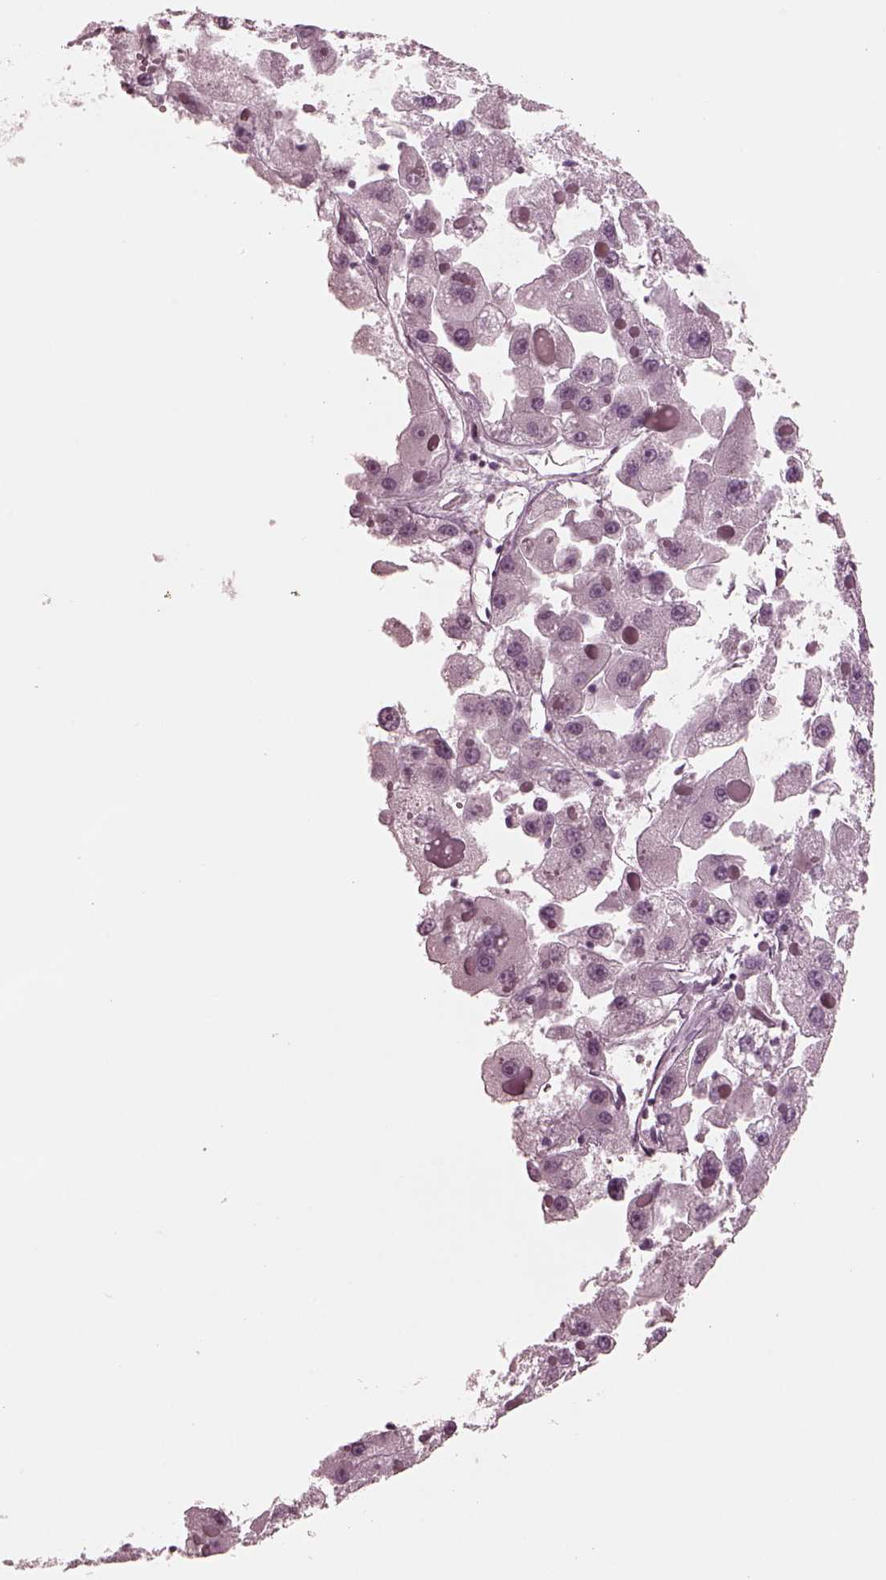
{"staining": {"intensity": "negative", "quantity": "none", "location": "none"}, "tissue": "liver cancer", "cell_type": "Tumor cells", "image_type": "cancer", "snomed": [{"axis": "morphology", "description": "Carcinoma, Hepatocellular, NOS"}, {"axis": "topography", "description": "Liver"}], "caption": "Immunohistochemical staining of human liver hepatocellular carcinoma demonstrates no significant staining in tumor cells. (IHC, brightfield microscopy, high magnification).", "gene": "GRM6", "patient": {"sex": "female", "age": 73}}